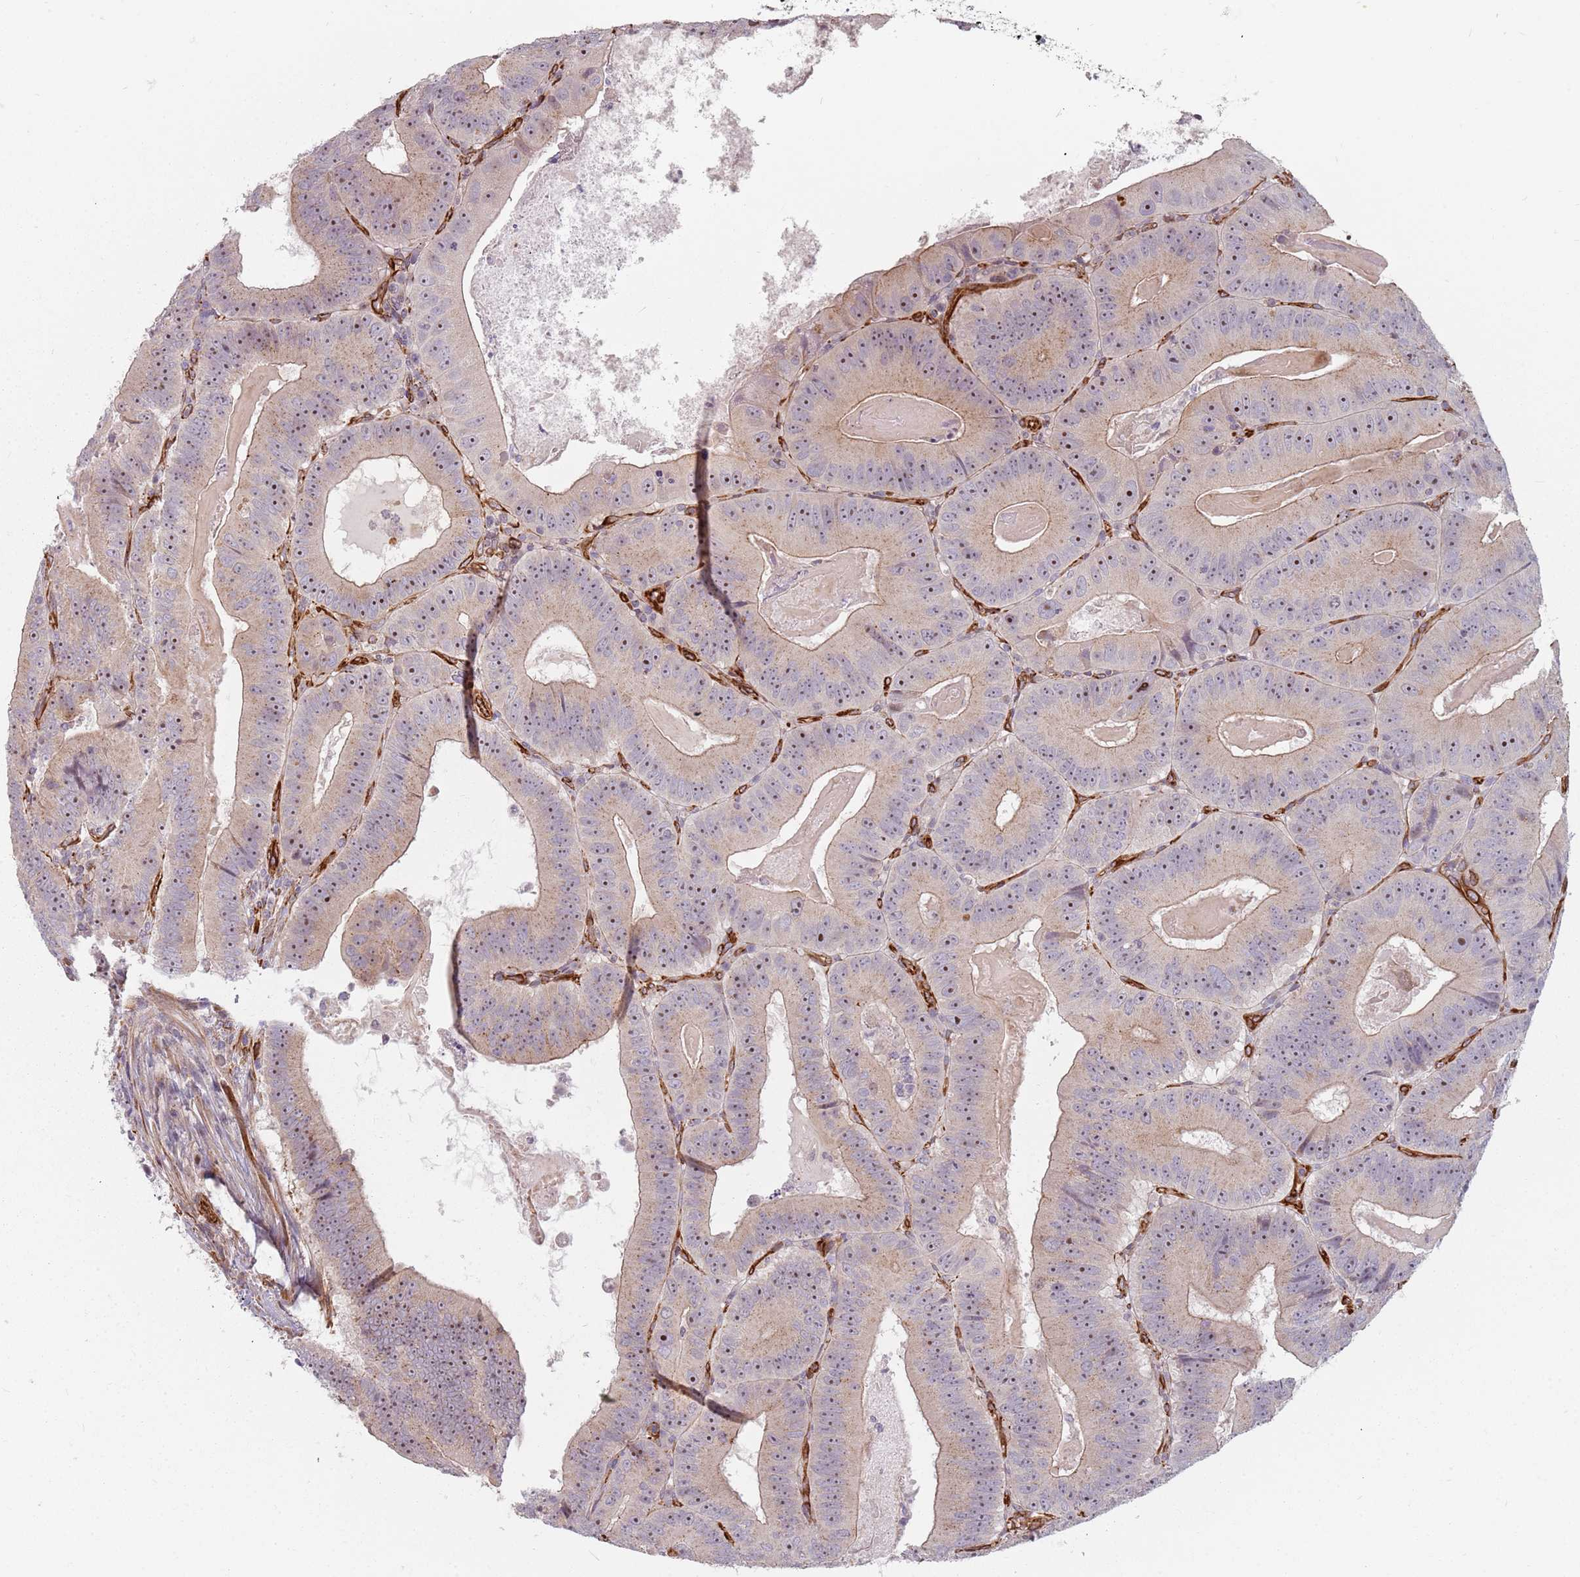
{"staining": {"intensity": "moderate", "quantity": ">75%", "location": "cytoplasmic/membranous,nuclear"}, "tissue": "colorectal cancer", "cell_type": "Tumor cells", "image_type": "cancer", "snomed": [{"axis": "morphology", "description": "Adenocarcinoma, NOS"}, {"axis": "topography", "description": "Colon"}], "caption": "Immunohistochemical staining of colorectal cancer demonstrates medium levels of moderate cytoplasmic/membranous and nuclear protein positivity in about >75% of tumor cells.", "gene": "GAS2L3", "patient": {"sex": "female", "age": 86}}